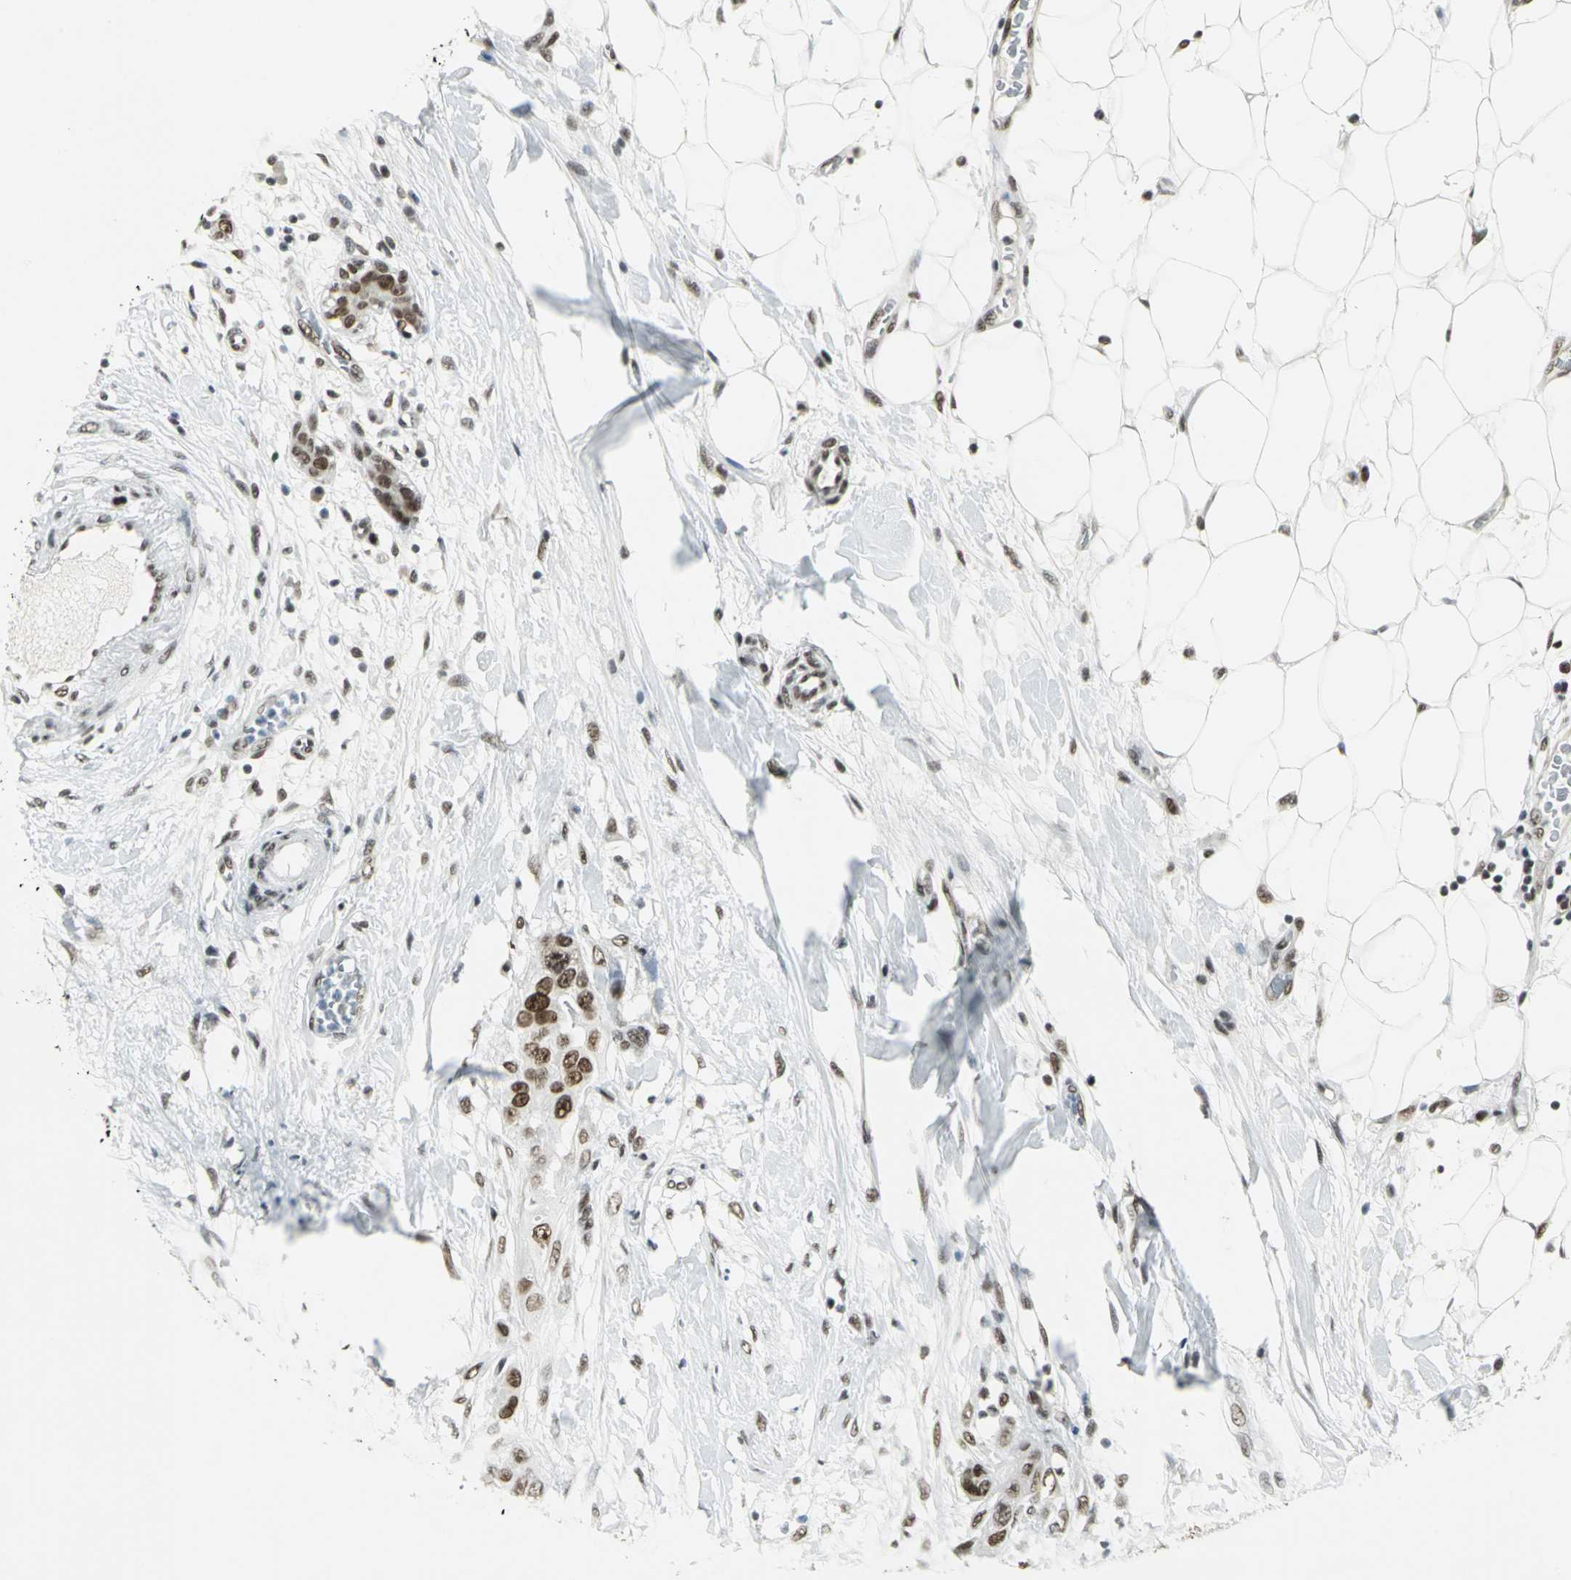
{"staining": {"intensity": "strong", "quantity": ">75%", "location": "nuclear"}, "tissue": "breast cancer", "cell_type": "Tumor cells", "image_type": "cancer", "snomed": [{"axis": "morphology", "description": "Duct carcinoma"}, {"axis": "topography", "description": "Breast"}], "caption": "High-power microscopy captured an IHC histopathology image of breast cancer (invasive ductal carcinoma), revealing strong nuclear staining in approximately >75% of tumor cells.", "gene": "ADNP", "patient": {"sex": "female", "age": 40}}